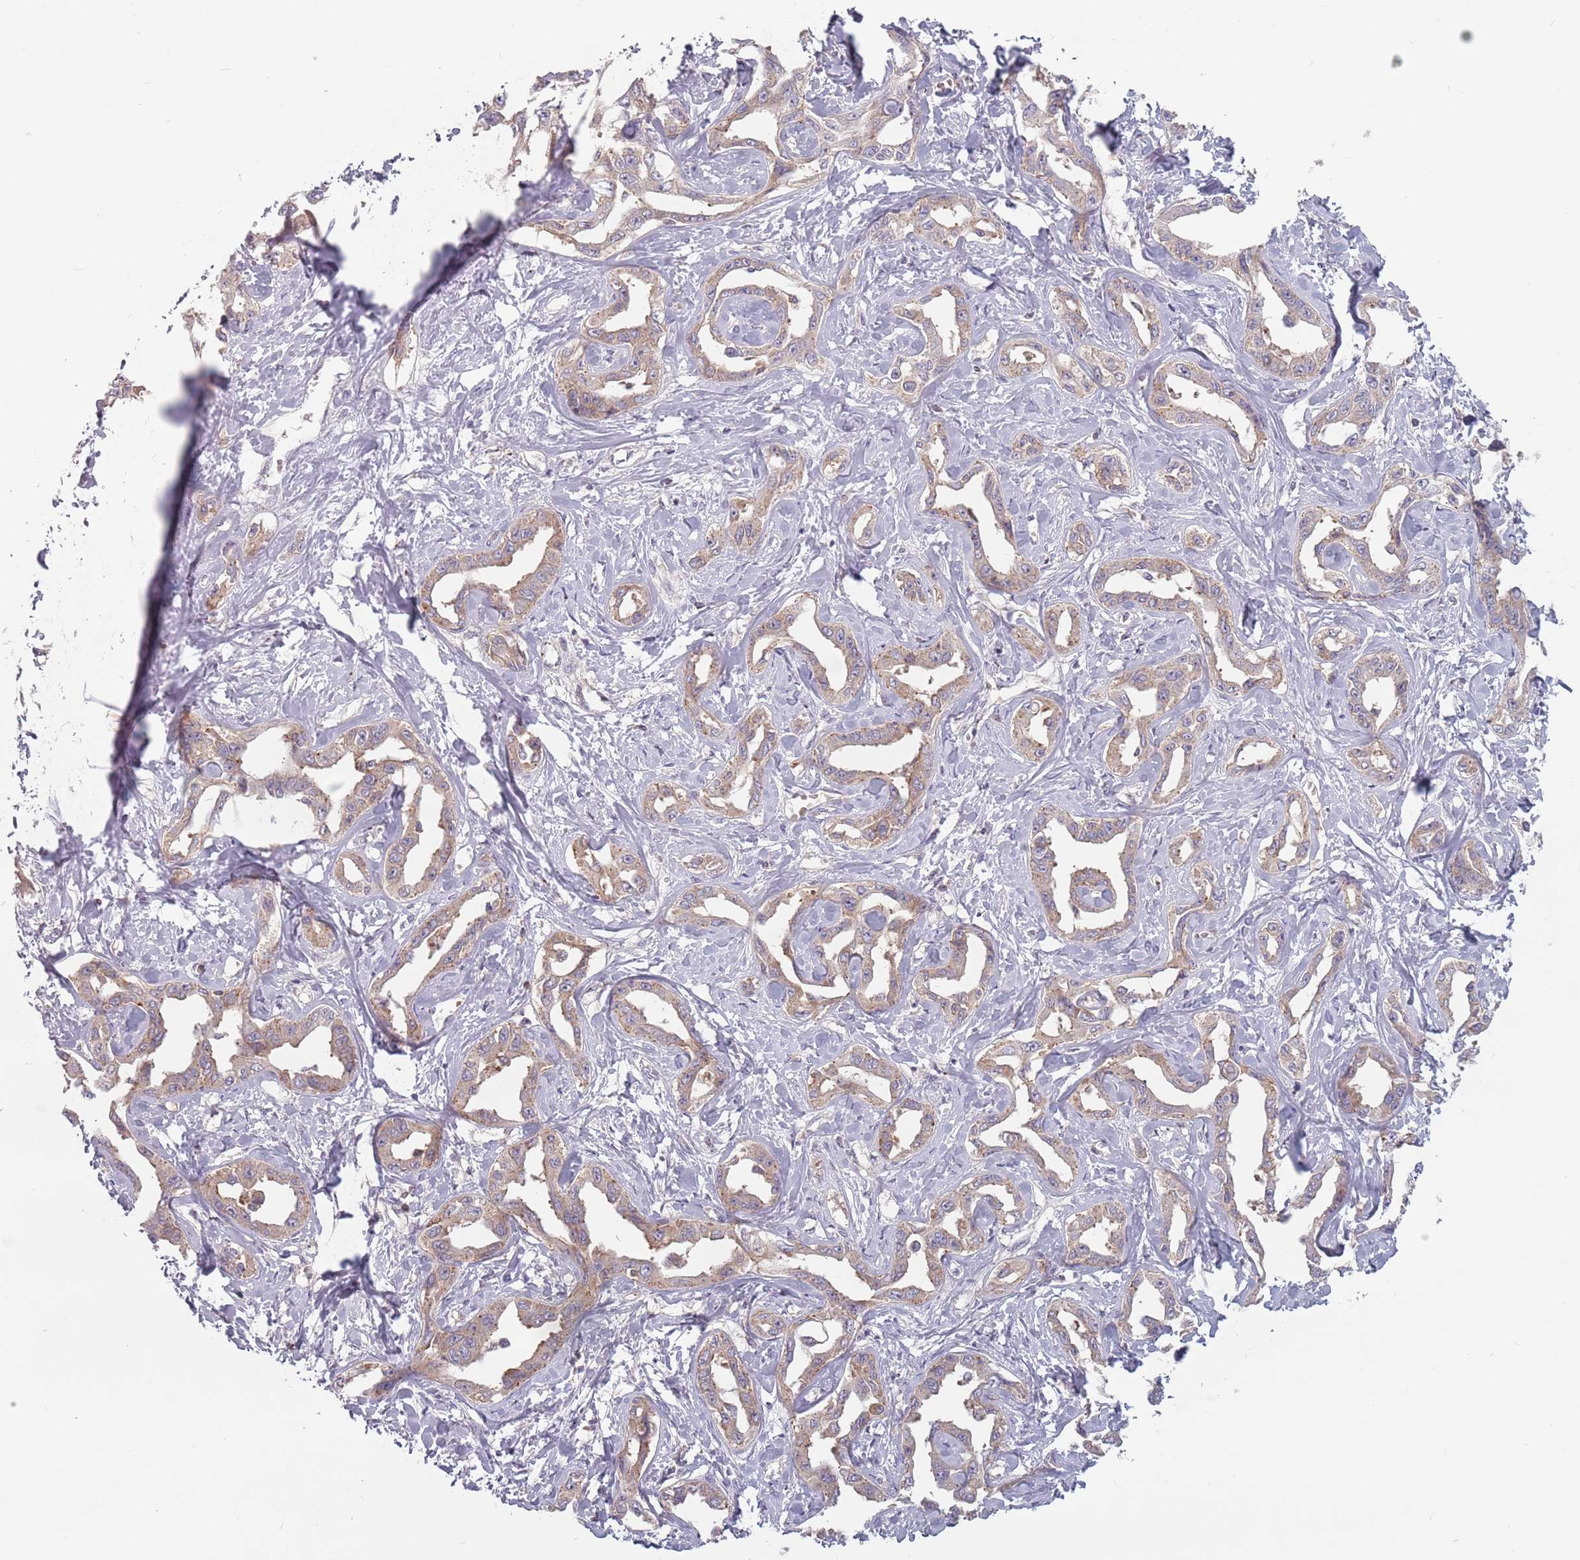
{"staining": {"intensity": "weak", "quantity": ">75%", "location": "cytoplasmic/membranous"}, "tissue": "liver cancer", "cell_type": "Tumor cells", "image_type": "cancer", "snomed": [{"axis": "morphology", "description": "Cholangiocarcinoma"}, {"axis": "topography", "description": "Liver"}], "caption": "IHC (DAB) staining of human cholangiocarcinoma (liver) exhibits weak cytoplasmic/membranous protein expression in approximately >75% of tumor cells.", "gene": "ASB13", "patient": {"sex": "male", "age": 59}}